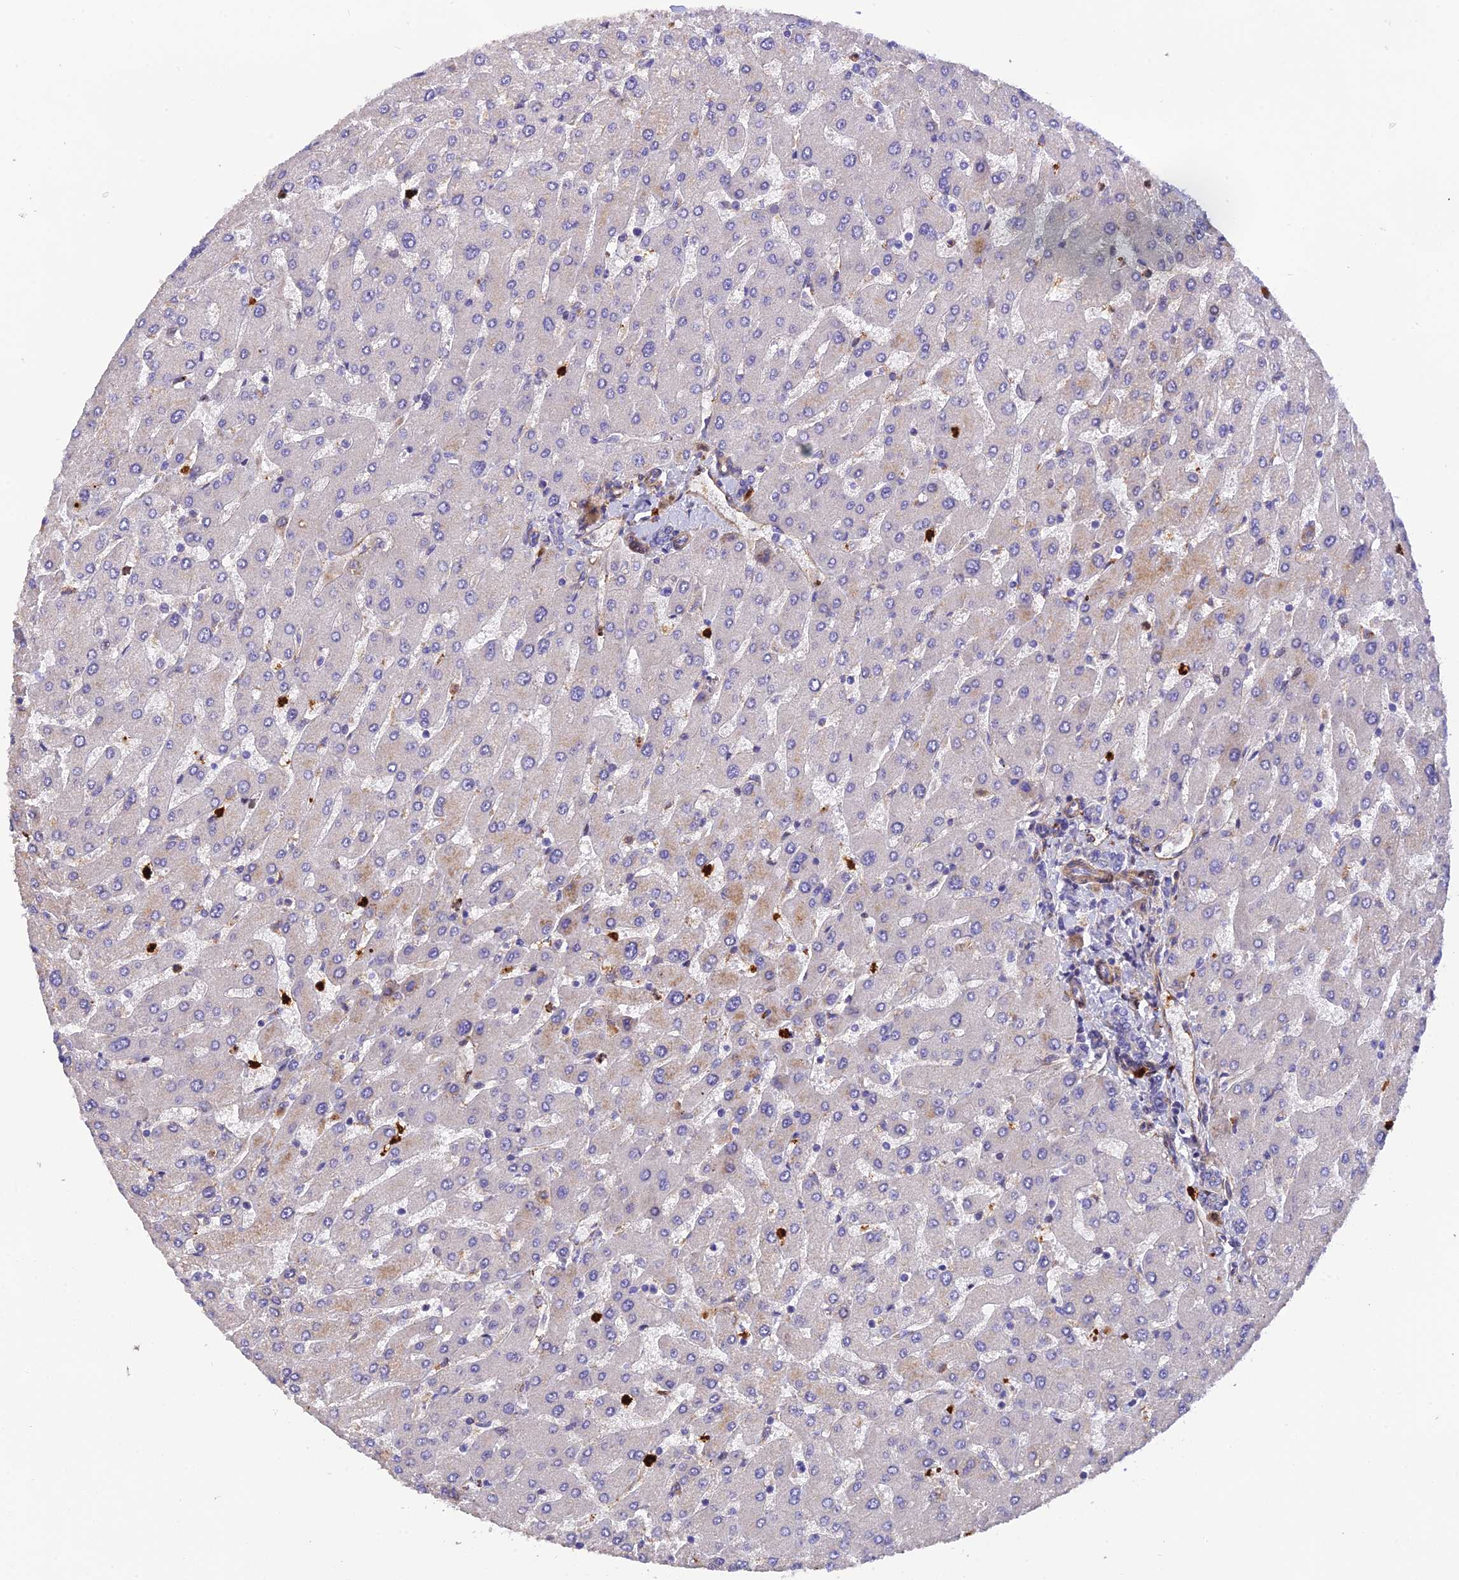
{"staining": {"intensity": "negative", "quantity": "none", "location": "none"}, "tissue": "liver", "cell_type": "Cholangiocytes", "image_type": "normal", "snomed": [{"axis": "morphology", "description": "Normal tissue, NOS"}, {"axis": "topography", "description": "Liver"}], "caption": "Immunohistochemistry histopathology image of benign liver stained for a protein (brown), which displays no expression in cholangiocytes. Brightfield microscopy of IHC stained with DAB (3,3'-diaminobenzidine) (brown) and hematoxylin (blue), captured at high magnification.", "gene": "CPSF4L", "patient": {"sex": "male", "age": 55}}